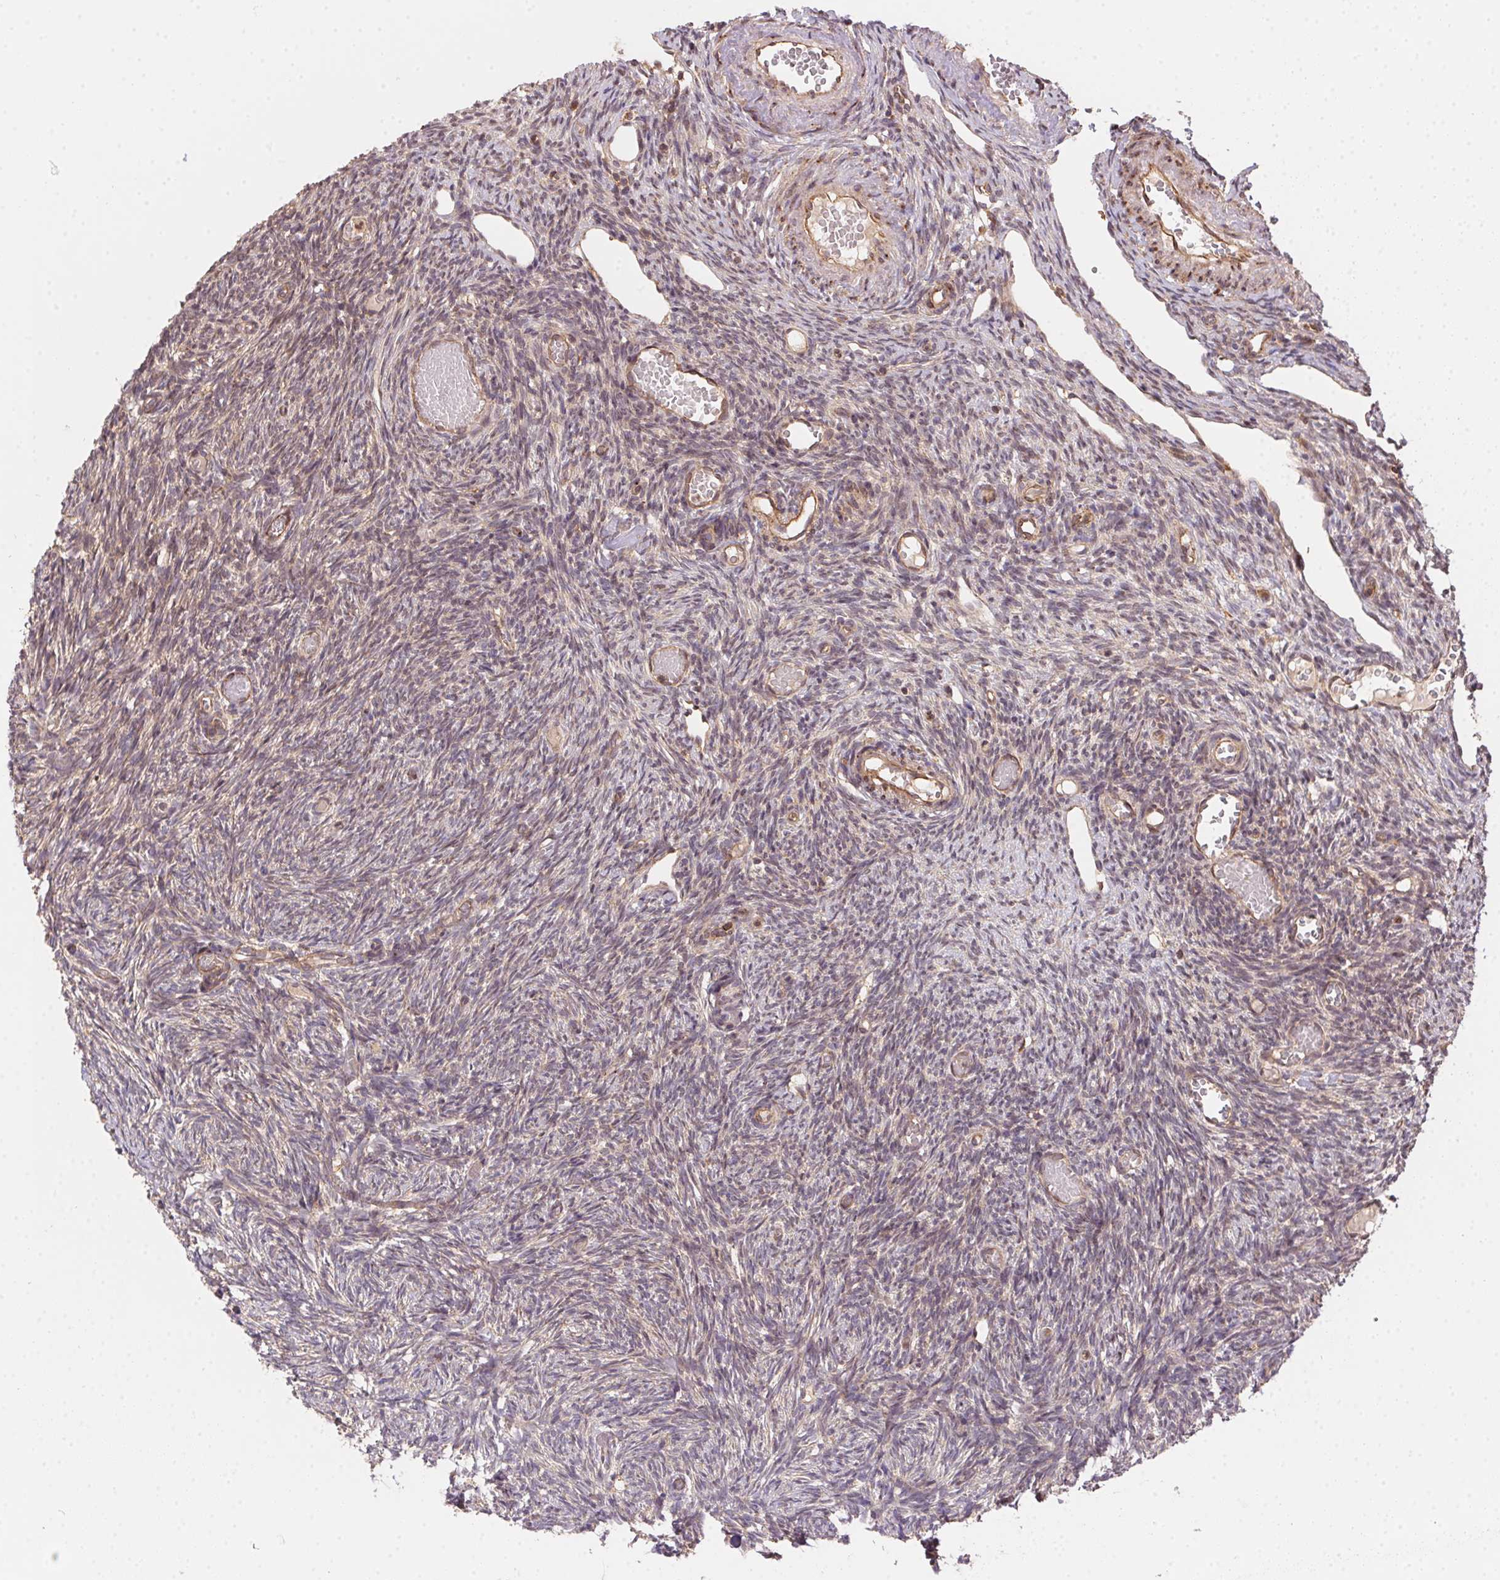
{"staining": {"intensity": "weak", "quantity": ">75%", "location": "cytoplasmic/membranous"}, "tissue": "ovary", "cell_type": "Follicle cells", "image_type": "normal", "snomed": [{"axis": "morphology", "description": "Normal tissue, NOS"}, {"axis": "topography", "description": "Ovary"}], "caption": "Protein analysis of normal ovary demonstrates weak cytoplasmic/membranous staining in approximately >75% of follicle cells.", "gene": "MEX3D", "patient": {"sex": "female", "age": 39}}